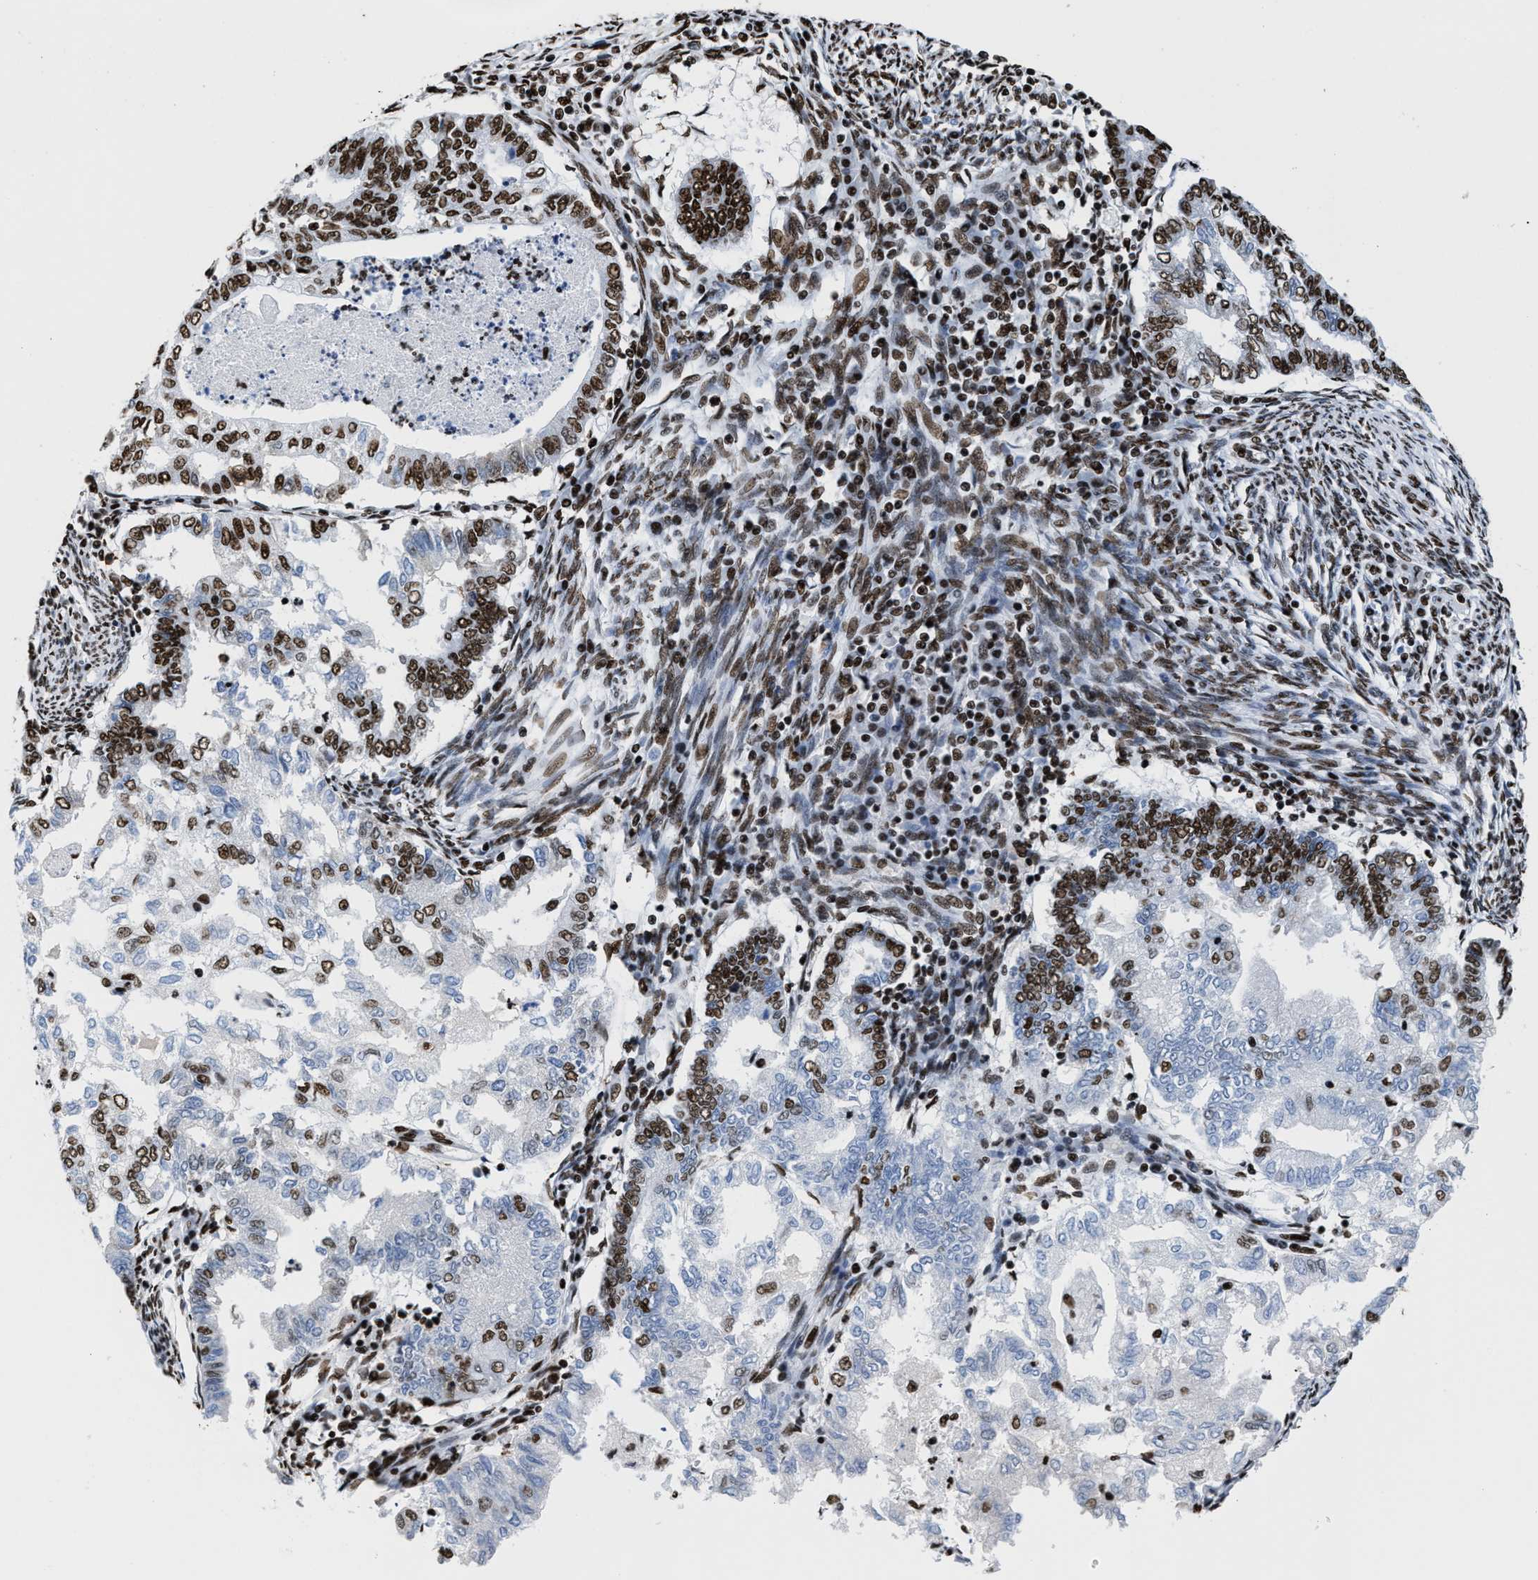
{"staining": {"intensity": "strong", "quantity": "25%-75%", "location": "nuclear"}, "tissue": "endometrial cancer", "cell_type": "Tumor cells", "image_type": "cancer", "snomed": [{"axis": "morphology", "description": "Polyp, NOS"}, {"axis": "morphology", "description": "Adenocarcinoma, NOS"}, {"axis": "morphology", "description": "Adenoma, NOS"}, {"axis": "topography", "description": "Endometrium"}], "caption": "Endometrial cancer (polyp) stained for a protein demonstrates strong nuclear positivity in tumor cells.", "gene": "SMARCC2", "patient": {"sex": "female", "age": 79}}